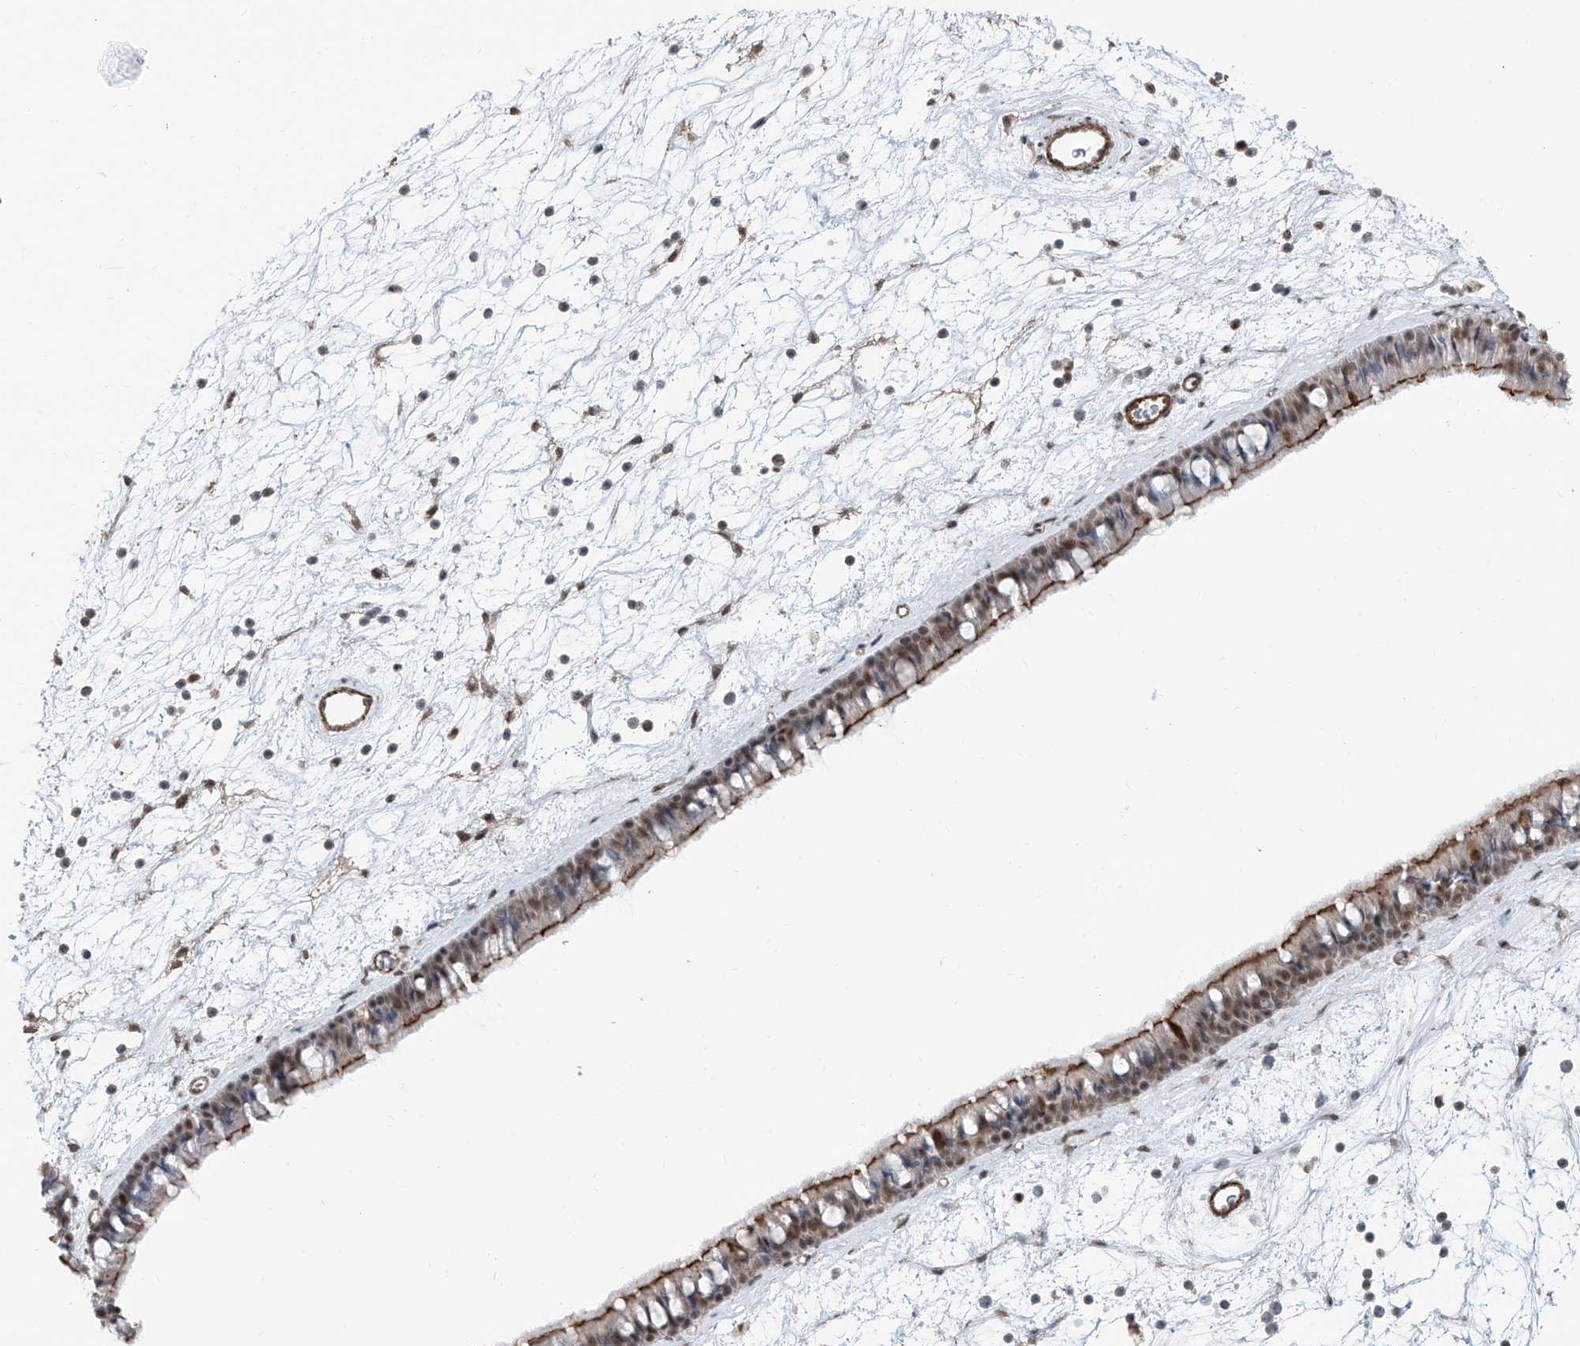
{"staining": {"intensity": "moderate", "quantity": "25%-75%", "location": "cytoplasmic/membranous,nuclear"}, "tissue": "nasopharynx", "cell_type": "Respiratory epithelial cells", "image_type": "normal", "snomed": [{"axis": "morphology", "description": "Normal tissue, NOS"}, {"axis": "topography", "description": "Nasopharynx"}], "caption": "Respiratory epithelial cells reveal medium levels of moderate cytoplasmic/membranous,nuclear positivity in about 25%-75% of cells in benign nasopharynx.", "gene": "SDE2", "patient": {"sex": "male", "age": 64}}